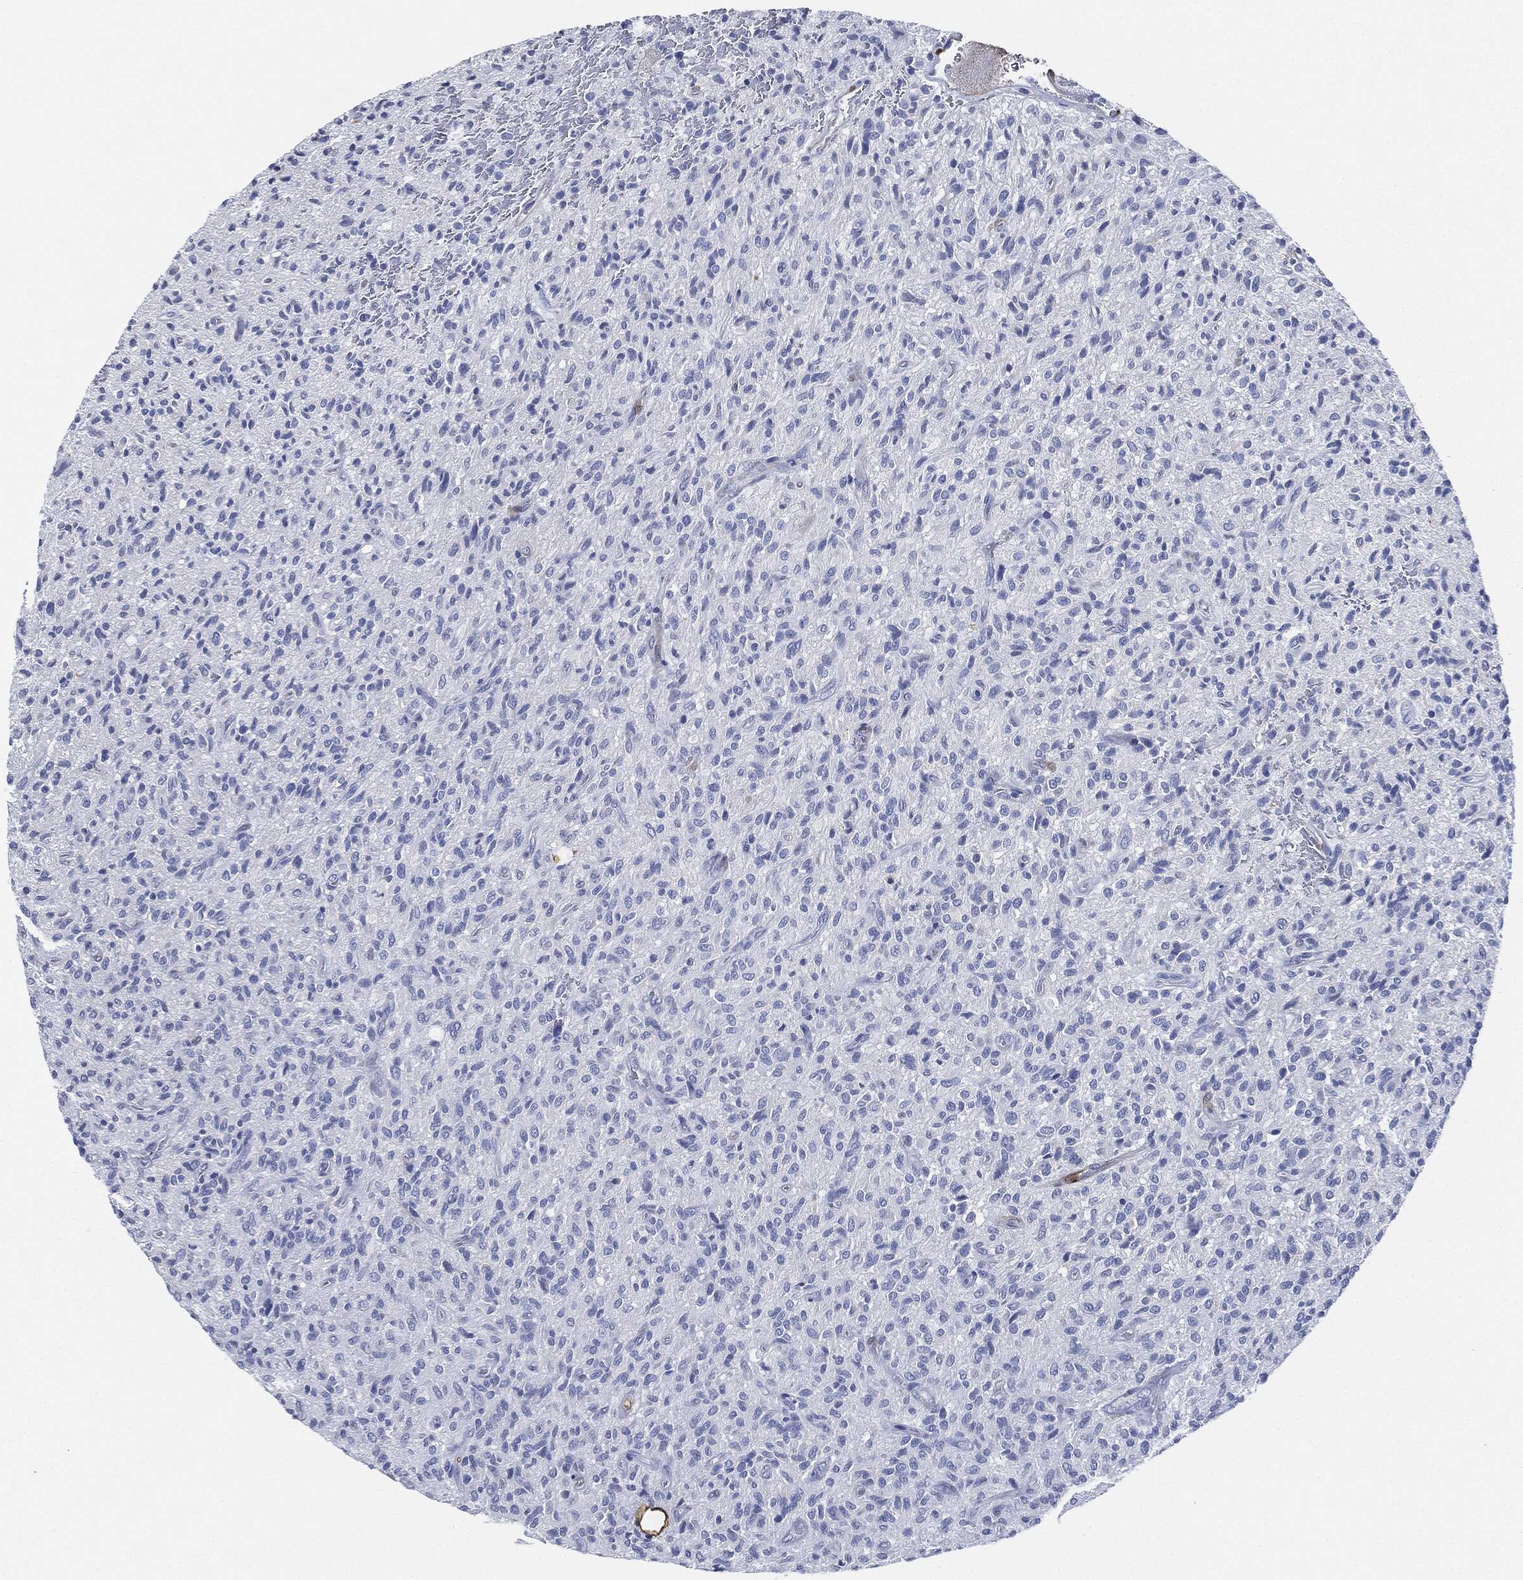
{"staining": {"intensity": "negative", "quantity": "none", "location": "none"}, "tissue": "glioma", "cell_type": "Tumor cells", "image_type": "cancer", "snomed": [{"axis": "morphology", "description": "Glioma, malignant, High grade"}, {"axis": "topography", "description": "Brain"}], "caption": "Tumor cells are negative for brown protein staining in malignant high-grade glioma.", "gene": "TAGLN", "patient": {"sex": "male", "age": 64}}